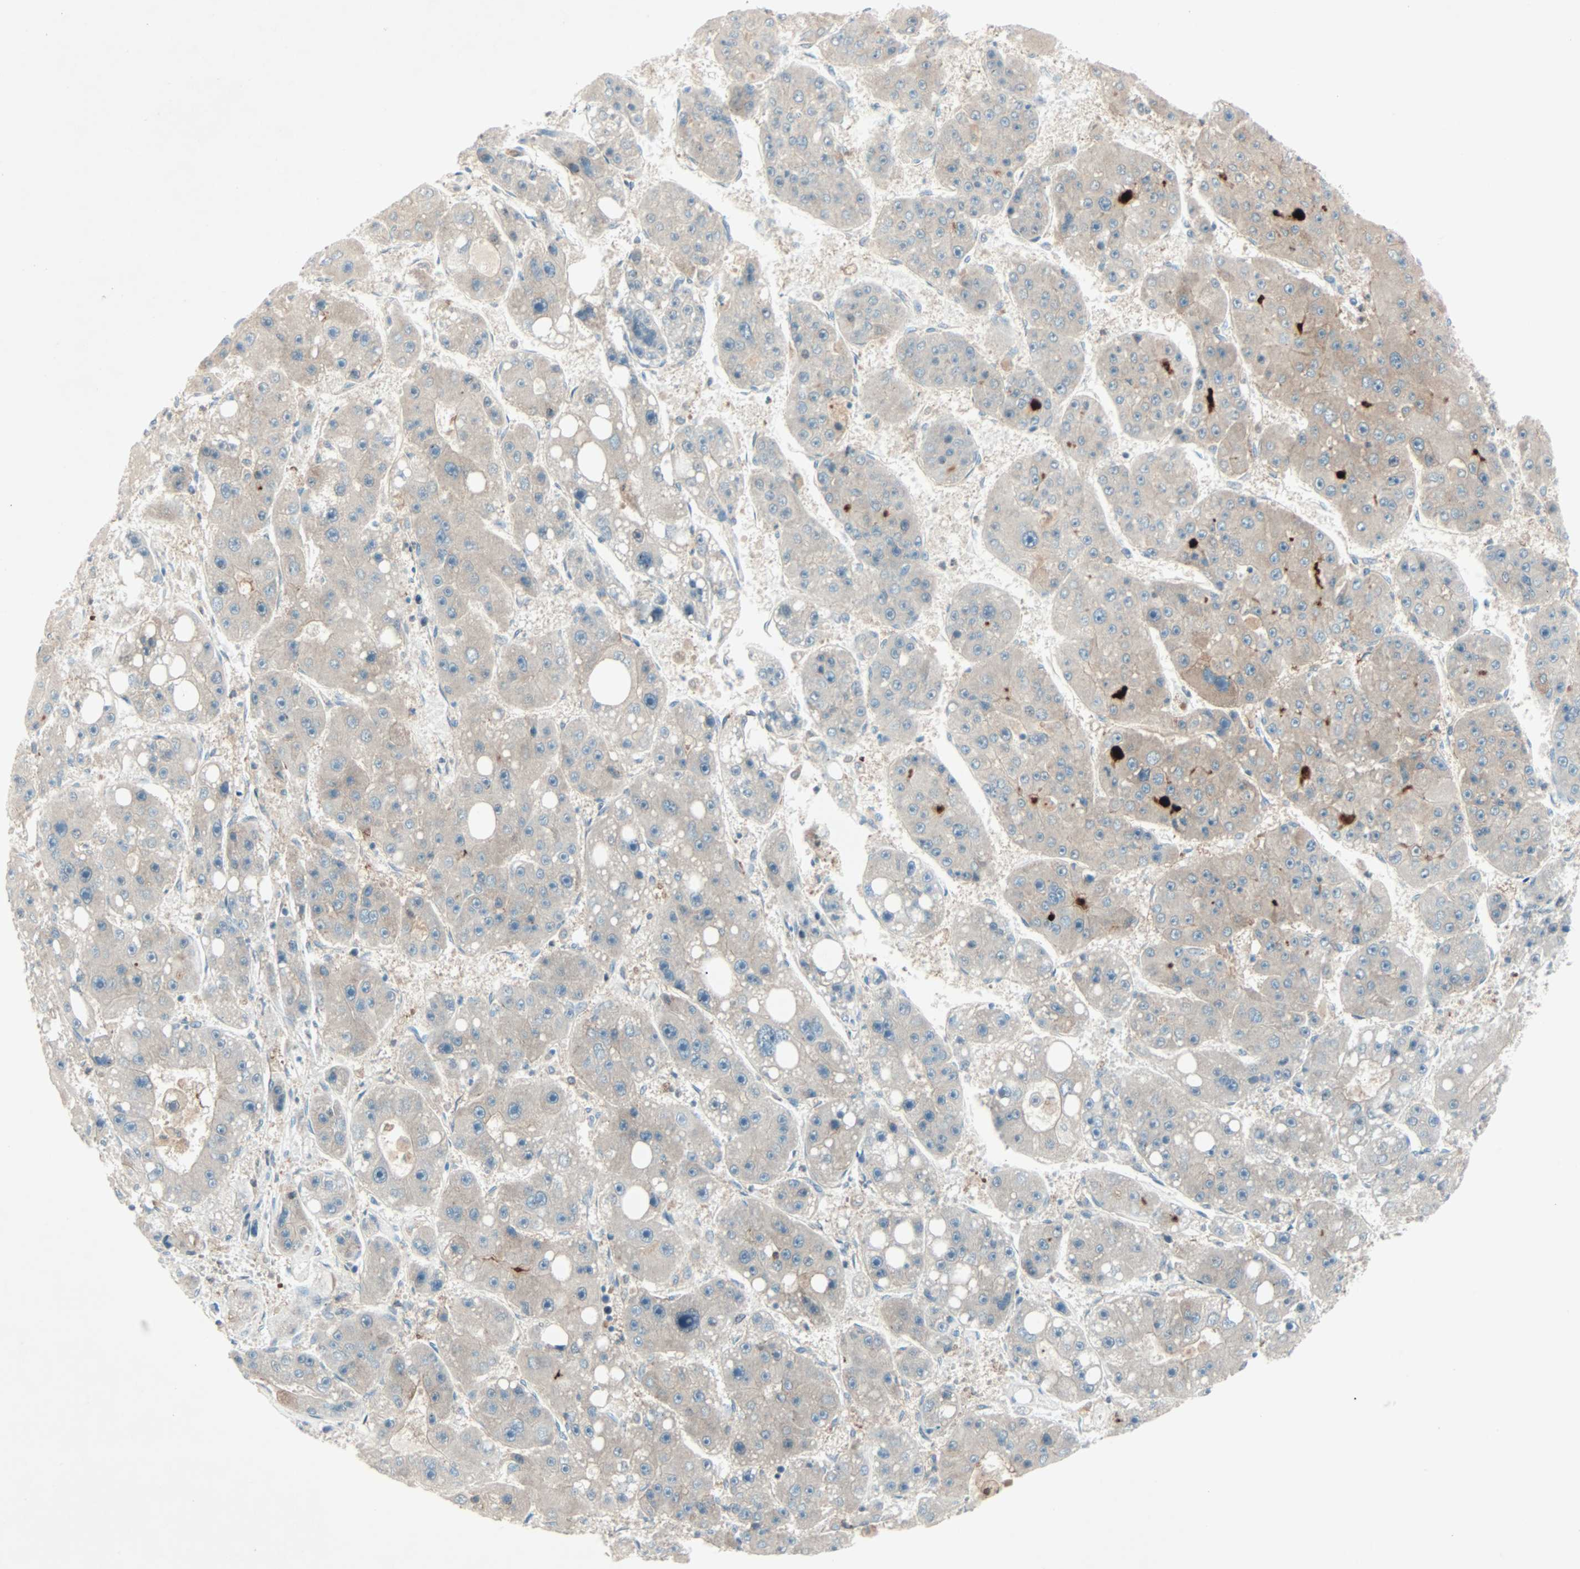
{"staining": {"intensity": "moderate", "quantity": ">75%", "location": "cytoplasmic/membranous"}, "tissue": "liver cancer", "cell_type": "Tumor cells", "image_type": "cancer", "snomed": [{"axis": "morphology", "description": "Carcinoma, Hepatocellular, NOS"}, {"axis": "topography", "description": "Liver"}], "caption": "Liver cancer stained for a protein exhibits moderate cytoplasmic/membranous positivity in tumor cells. The protein is shown in brown color, while the nuclei are stained blue.", "gene": "SMIM8", "patient": {"sex": "female", "age": 66}}